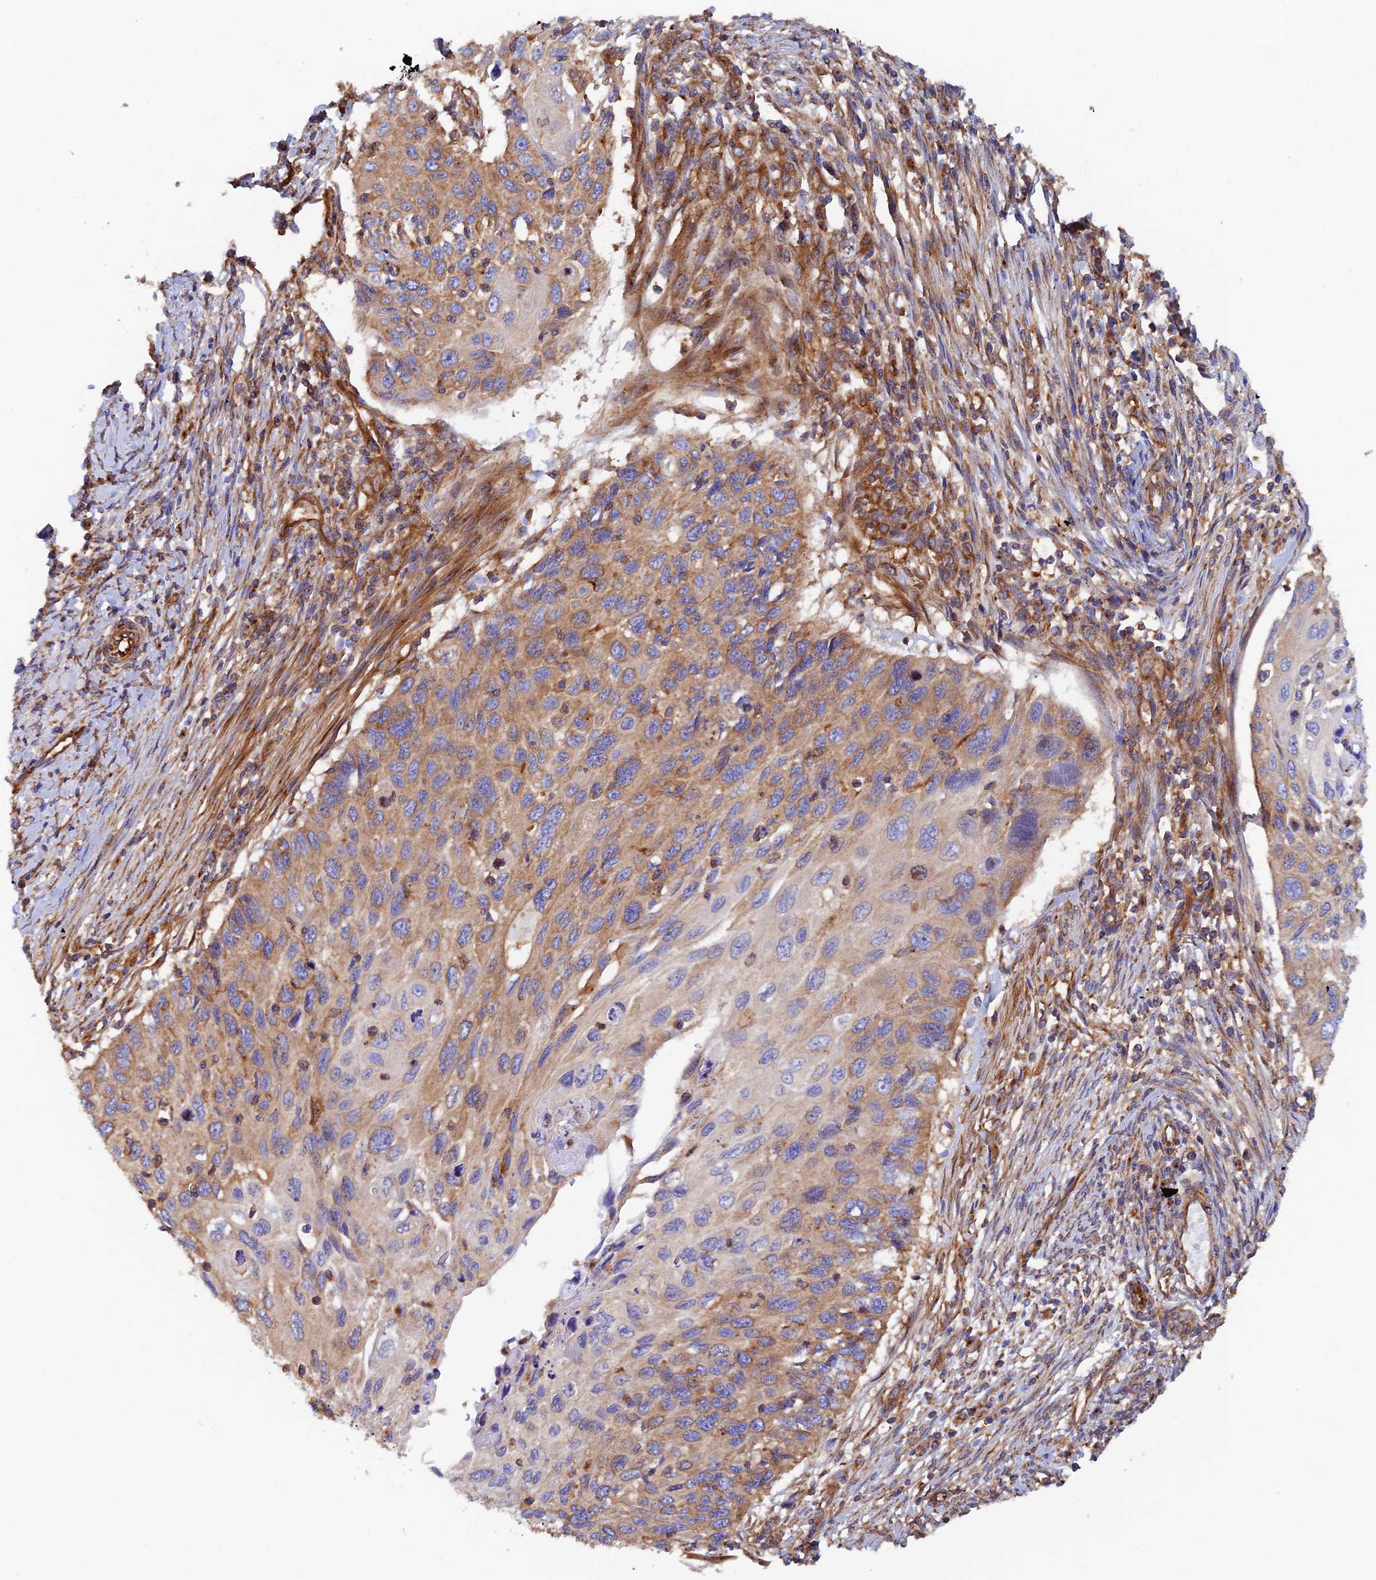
{"staining": {"intensity": "moderate", "quantity": "25%-75%", "location": "cytoplasmic/membranous"}, "tissue": "cervical cancer", "cell_type": "Tumor cells", "image_type": "cancer", "snomed": [{"axis": "morphology", "description": "Squamous cell carcinoma, NOS"}, {"axis": "topography", "description": "Cervix"}], "caption": "Protein staining reveals moderate cytoplasmic/membranous positivity in approximately 25%-75% of tumor cells in cervical cancer (squamous cell carcinoma).", "gene": "DCTN2", "patient": {"sex": "female", "age": 70}}